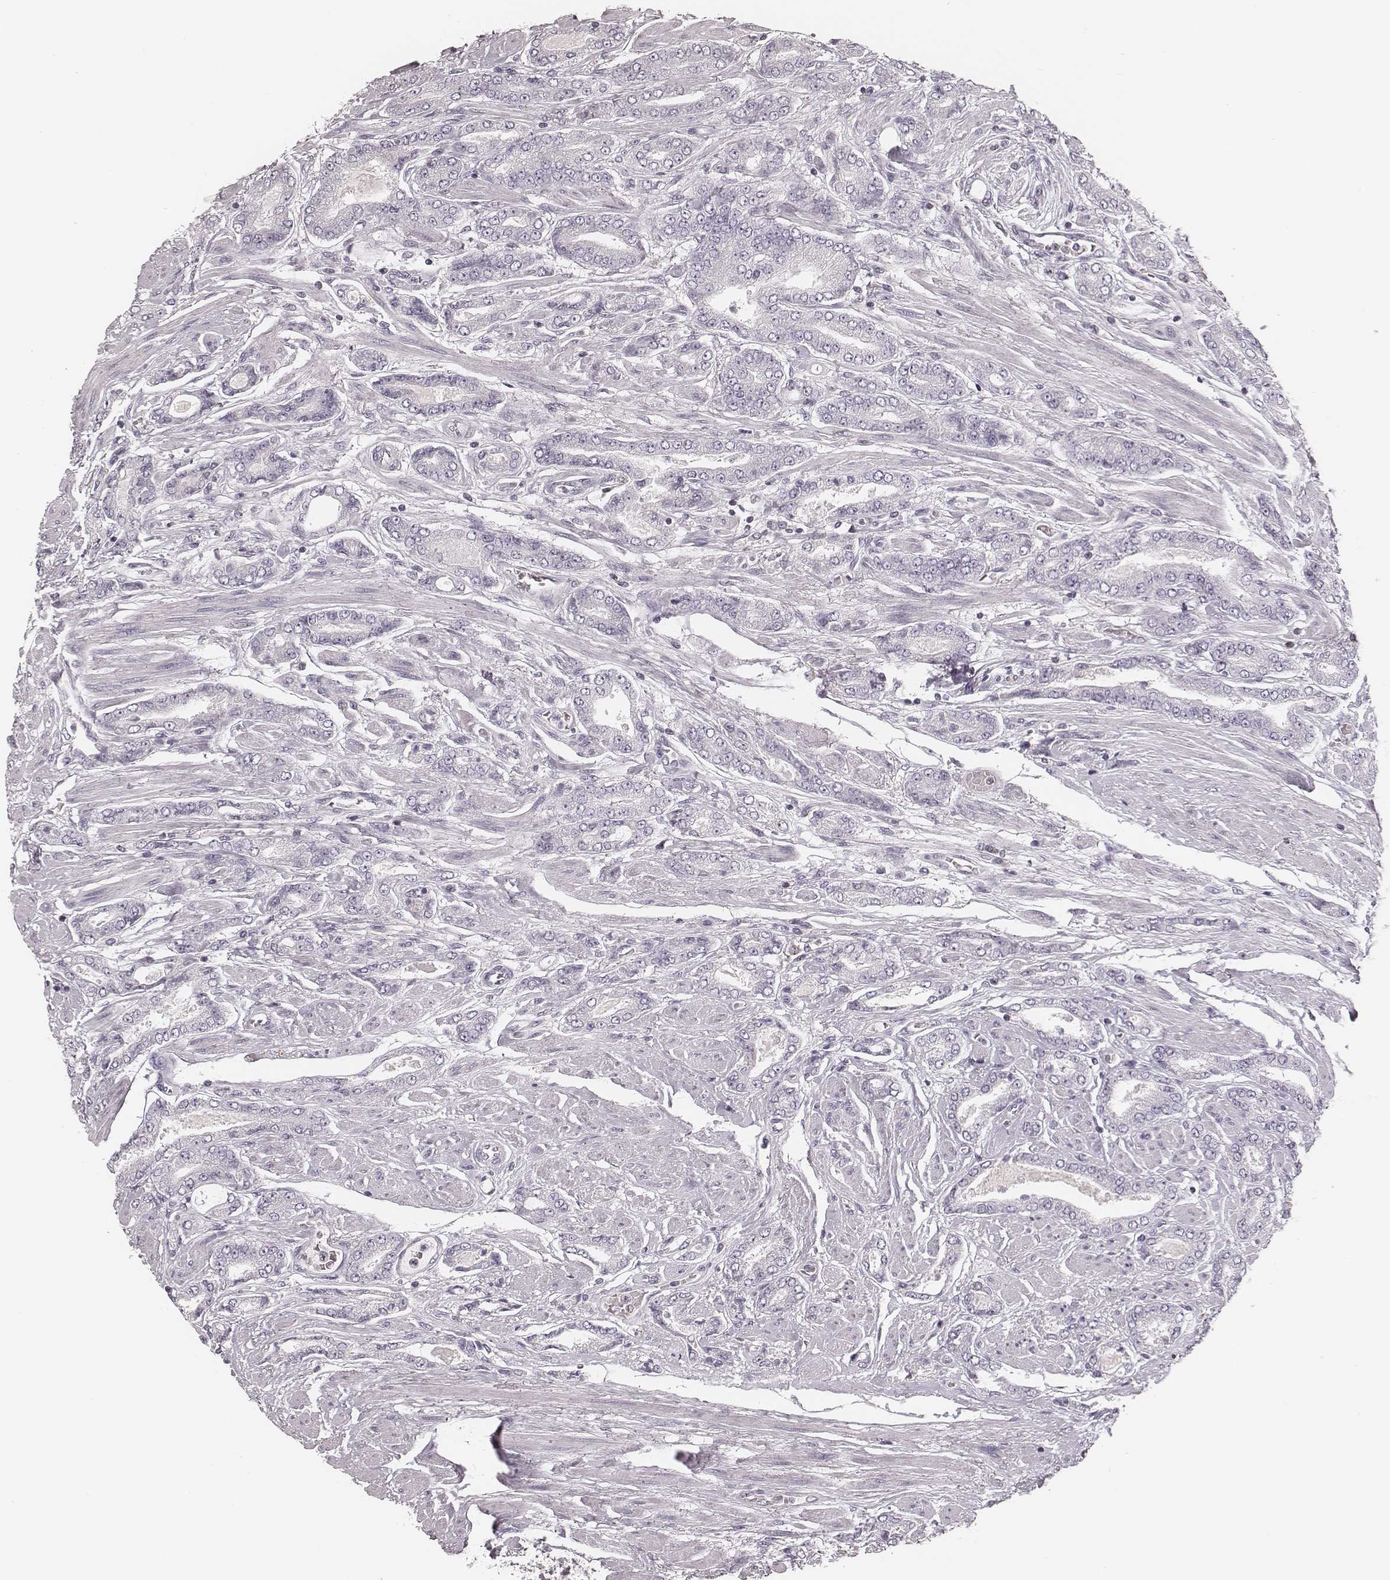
{"staining": {"intensity": "negative", "quantity": "none", "location": "none"}, "tissue": "prostate cancer", "cell_type": "Tumor cells", "image_type": "cancer", "snomed": [{"axis": "morphology", "description": "Adenocarcinoma, NOS"}, {"axis": "topography", "description": "Prostate"}], "caption": "High magnification brightfield microscopy of prostate cancer (adenocarcinoma) stained with DAB (brown) and counterstained with hematoxylin (blue): tumor cells show no significant staining. (DAB (3,3'-diaminobenzidine) immunohistochemistry (IHC) with hematoxylin counter stain).", "gene": "MSX1", "patient": {"sex": "male", "age": 64}}